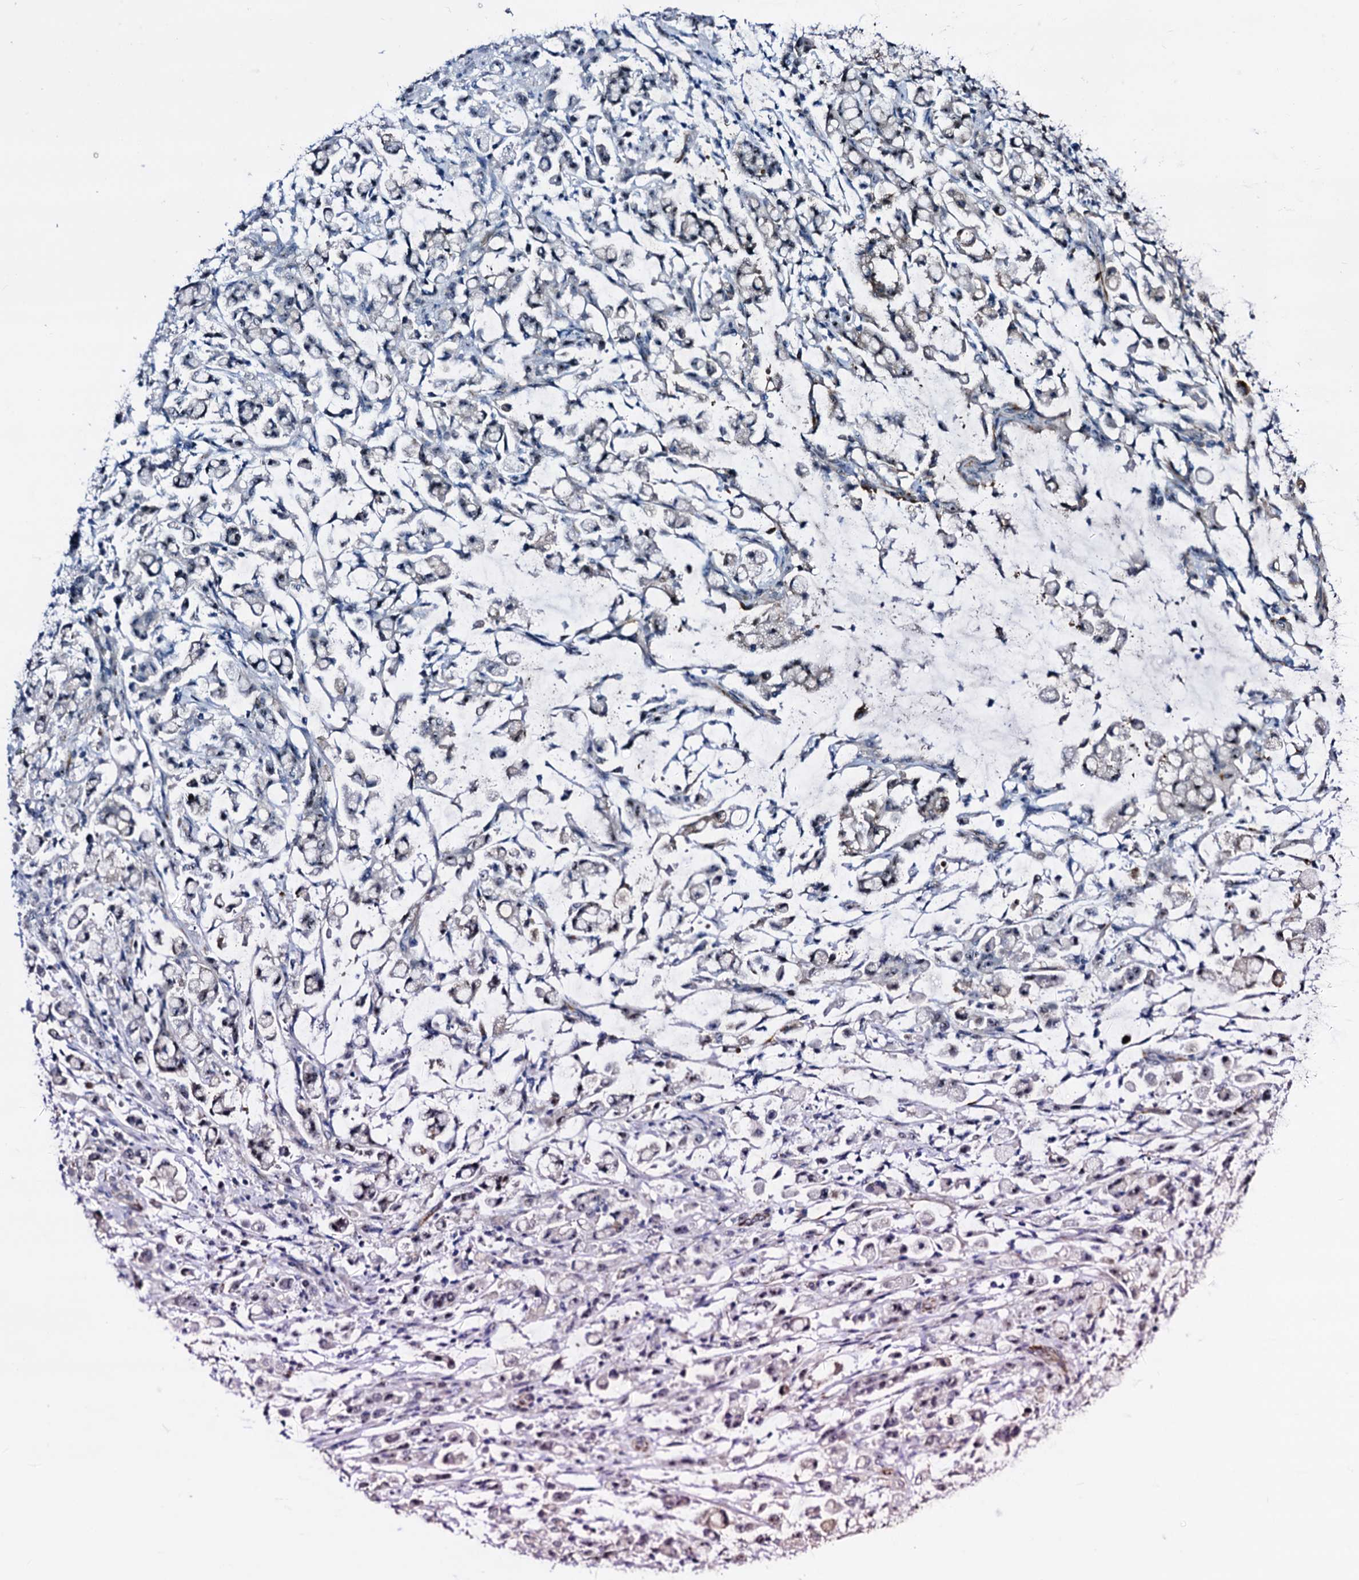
{"staining": {"intensity": "negative", "quantity": "none", "location": "none"}, "tissue": "stomach cancer", "cell_type": "Tumor cells", "image_type": "cancer", "snomed": [{"axis": "morphology", "description": "Adenocarcinoma, NOS"}, {"axis": "topography", "description": "Stomach"}], "caption": "Immunohistochemical staining of human stomach adenocarcinoma exhibits no significant staining in tumor cells.", "gene": "EMG1", "patient": {"sex": "female", "age": 60}}